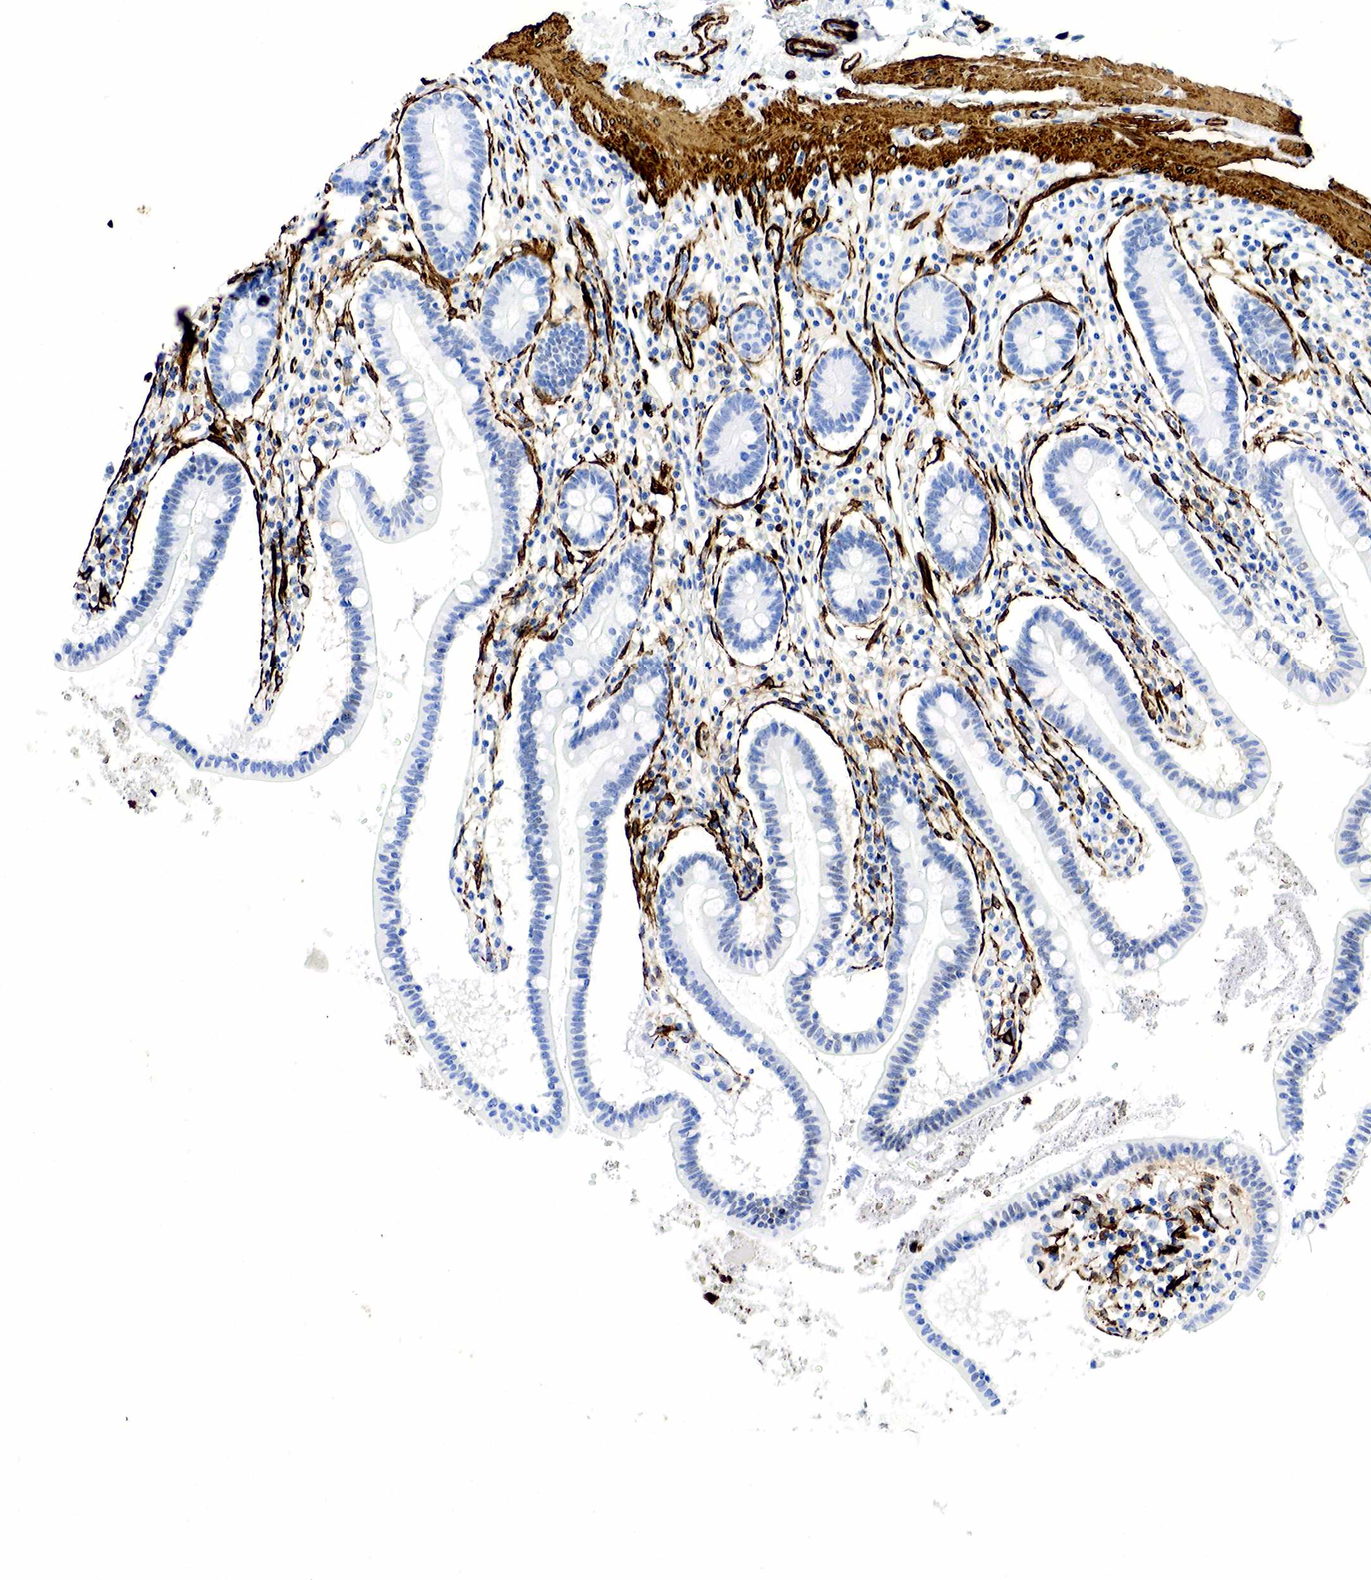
{"staining": {"intensity": "negative", "quantity": "none", "location": "none"}, "tissue": "small intestine", "cell_type": "Glandular cells", "image_type": "normal", "snomed": [{"axis": "morphology", "description": "Normal tissue, NOS"}, {"axis": "topography", "description": "Small intestine"}], "caption": "High power microscopy image of an immunohistochemistry photomicrograph of unremarkable small intestine, revealing no significant expression in glandular cells.", "gene": "ACTA2", "patient": {"sex": "female", "age": 37}}